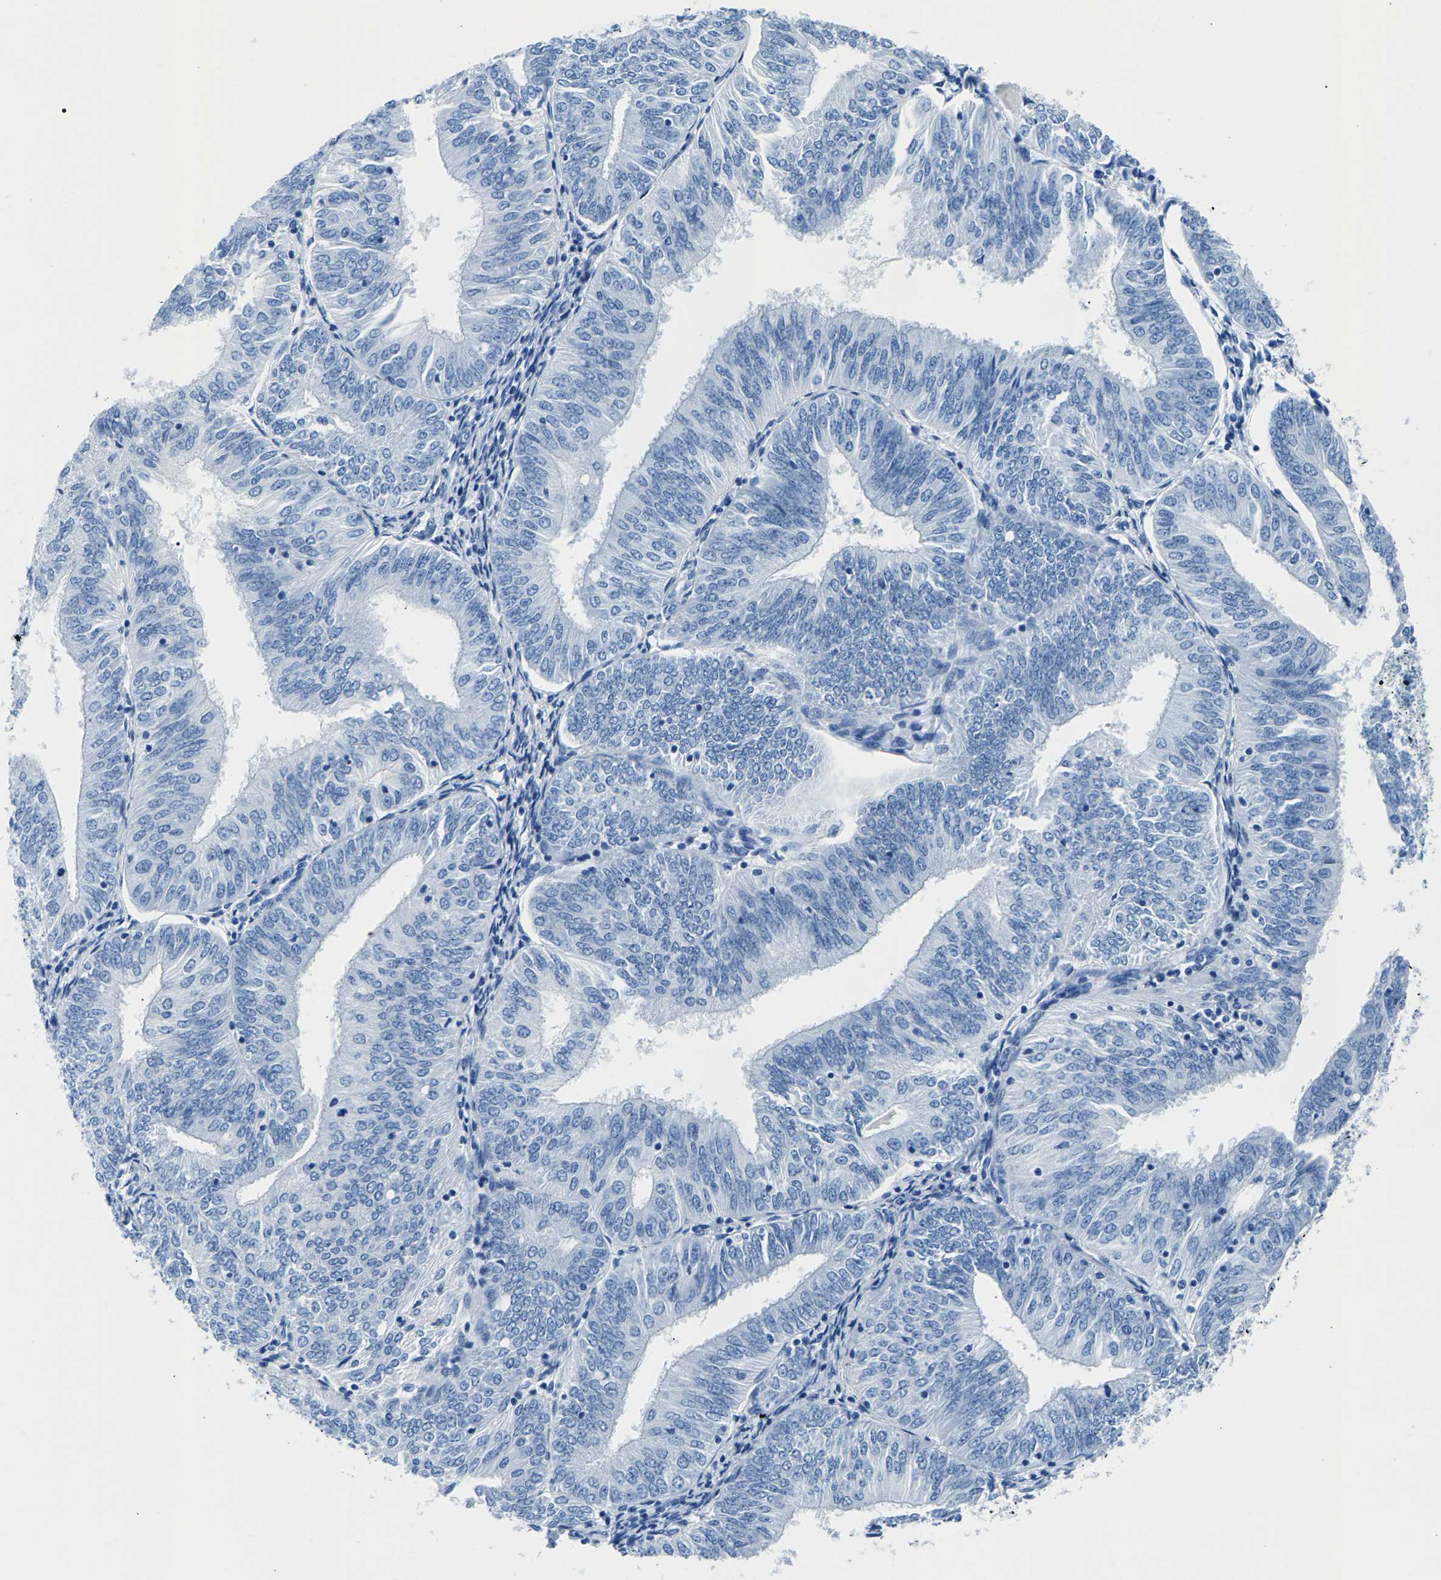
{"staining": {"intensity": "negative", "quantity": "none", "location": "none"}, "tissue": "endometrial cancer", "cell_type": "Tumor cells", "image_type": "cancer", "snomed": [{"axis": "morphology", "description": "Adenocarcinoma, NOS"}, {"axis": "topography", "description": "Endometrium"}], "caption": "The micrograph displays no staining of tumor cells in adenocarcinoma (endometrial).", "gene": "CPS1", "patient": {"sex": "female", "age": 58}}